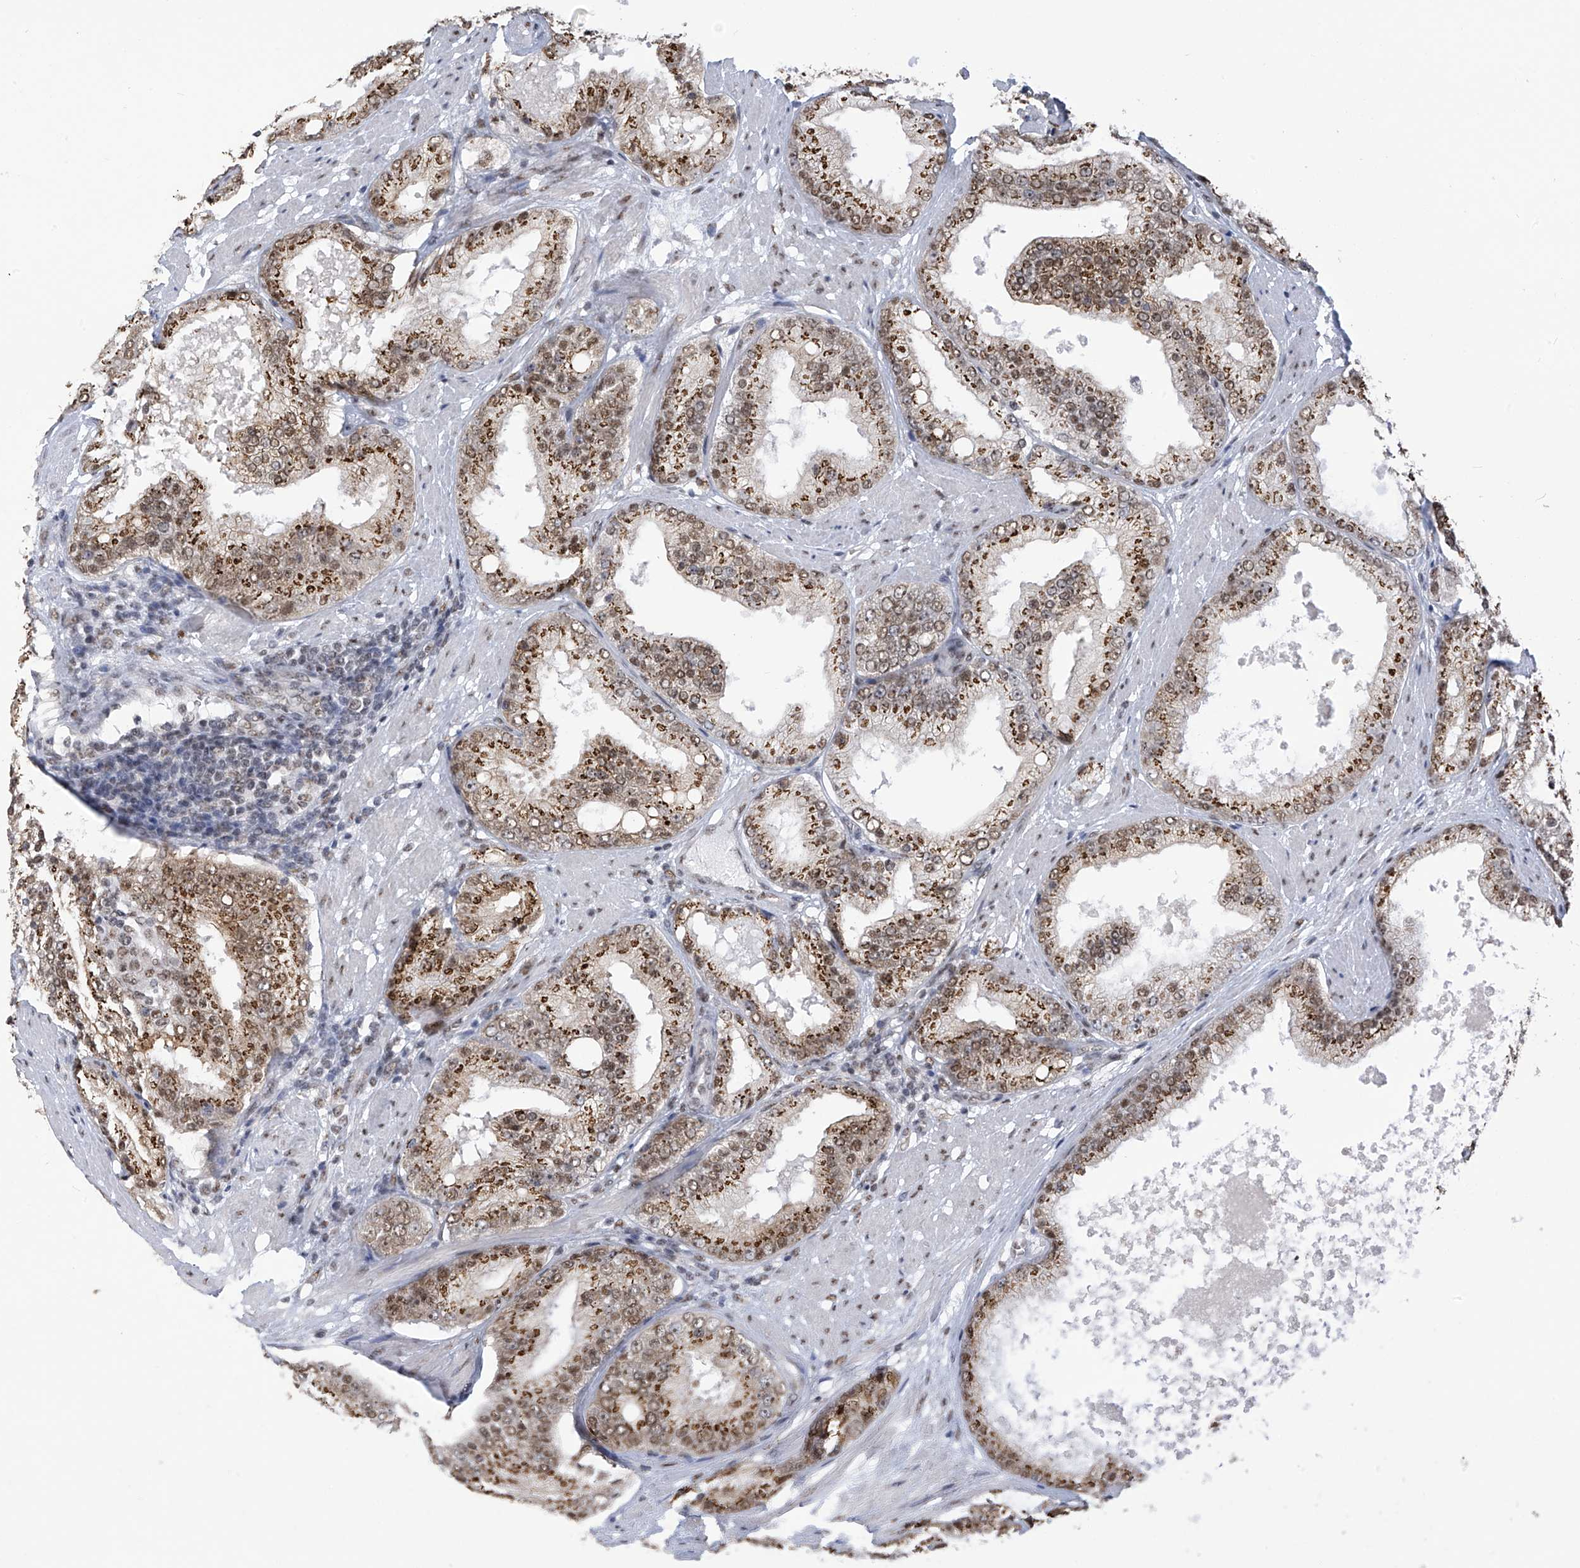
{"staining": {"intensity": "moderate", "quantity": ">75%", "location": "cytoplasmic/membranous,nuclear"}, "tissue": "prostate cancer", "cell_type": "Tumor cells", "image_type": "cancer", "snomed": [{"axis": "morphology", "description": "Adenocarcinoma, Low grade"}, {"axis": "topography", "description": "Prostate"}], "caption": "This is an image of immunohistochemistry staining of prostate cancer, which shows moderate positivity in the cytoplasmic/membranous and nuclear of tumor cells.", "gene": "APLF", "patient": {"sex": "male", "age": 67}}